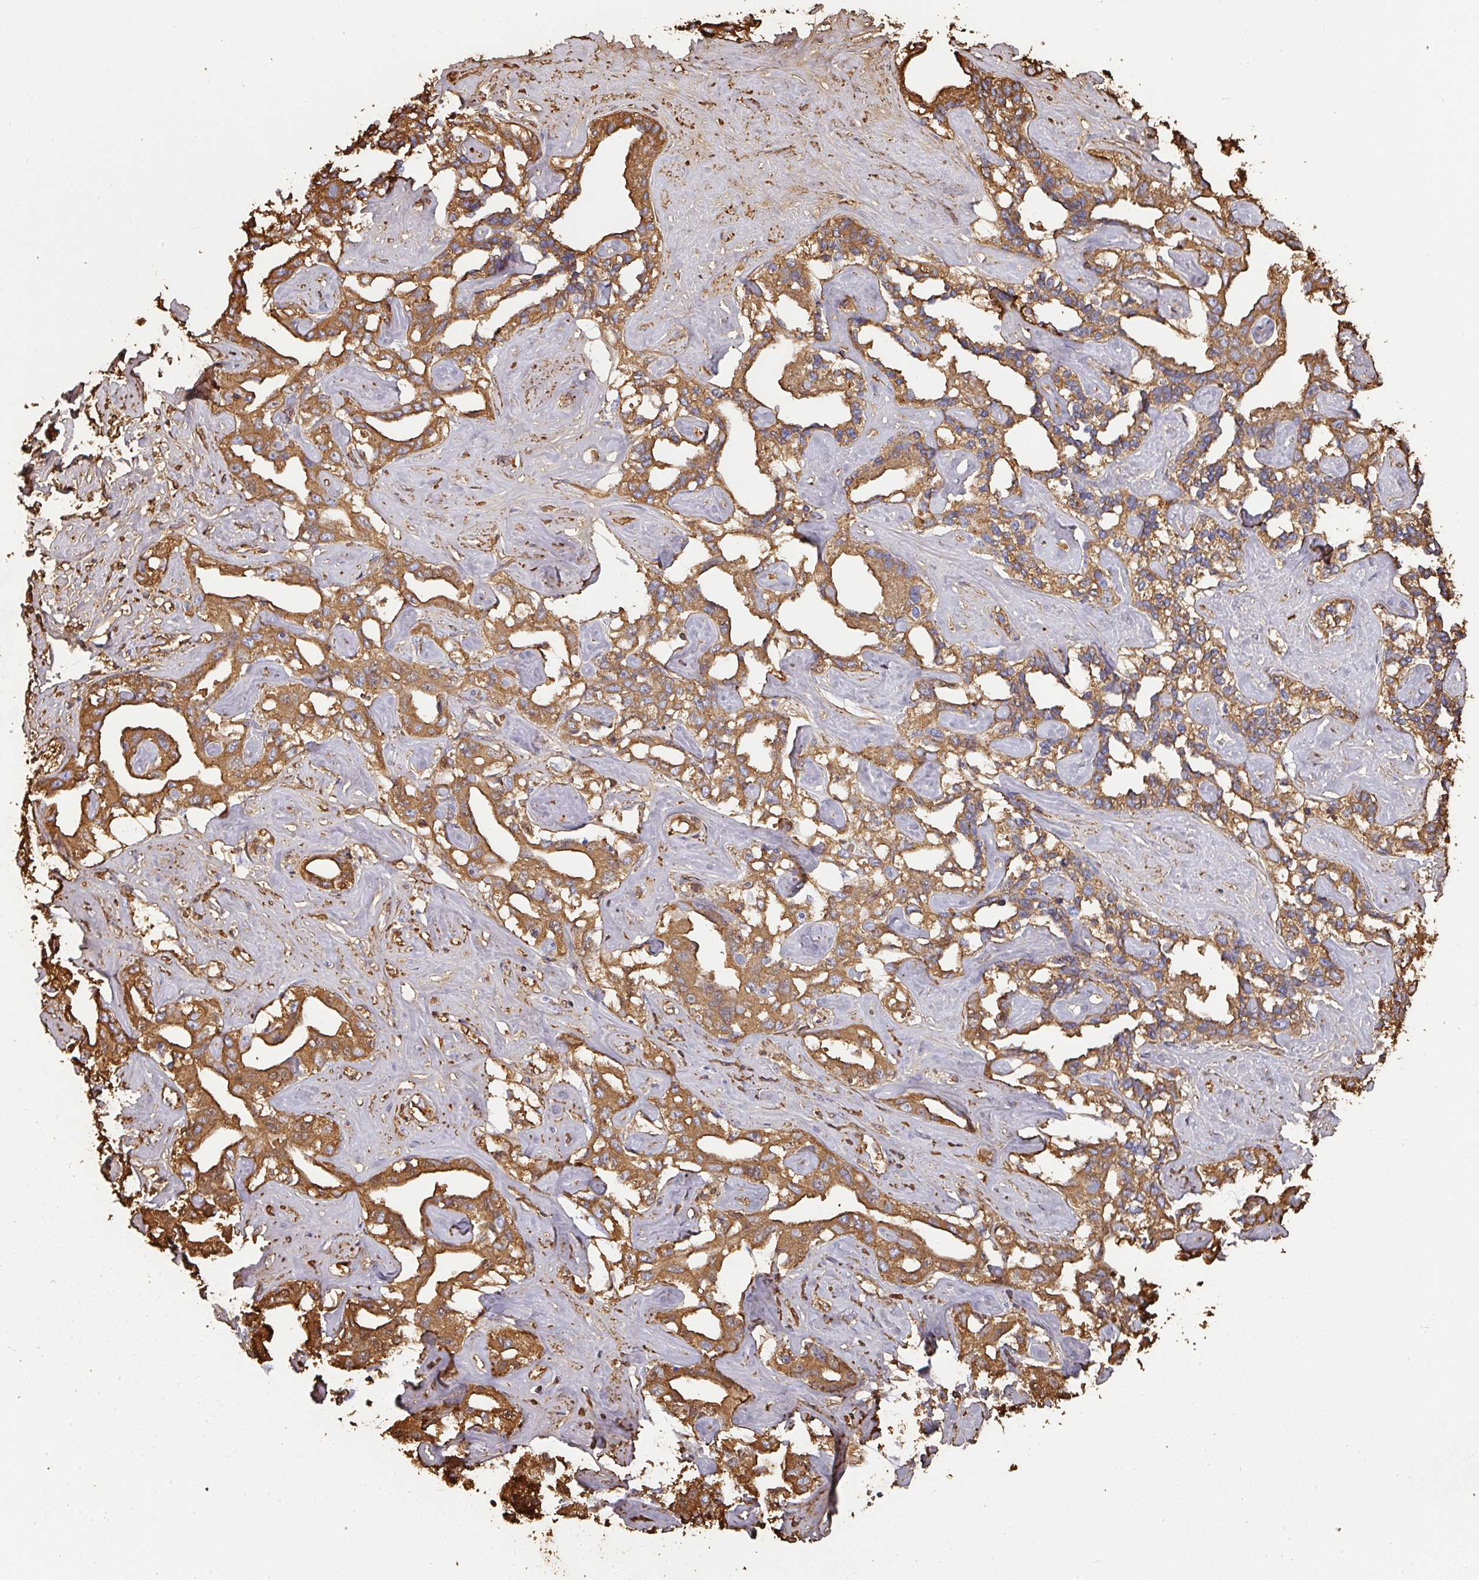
{"staining": {"intensity": "moderate", "quantity": ">75%", "location": "cytoplasmic/membranous"}, "tissue": "liver cancer", "cell_type": "Tumor cells", "image_type": "cancer", "snomed": [{"axis": "morphology", "description": "Cholangiocarcinoma"}, {"axis": "topography", "description": "Liver"}], "caption": "Immunohistochemical staining of human cholangiocarcinoma (liver) exhibits moderate cytoplasmic/membranous protein positivity in approximately >75% of tumor cells.", "gene": "ALB", "patient": {"sex": "male", "age": 59}}